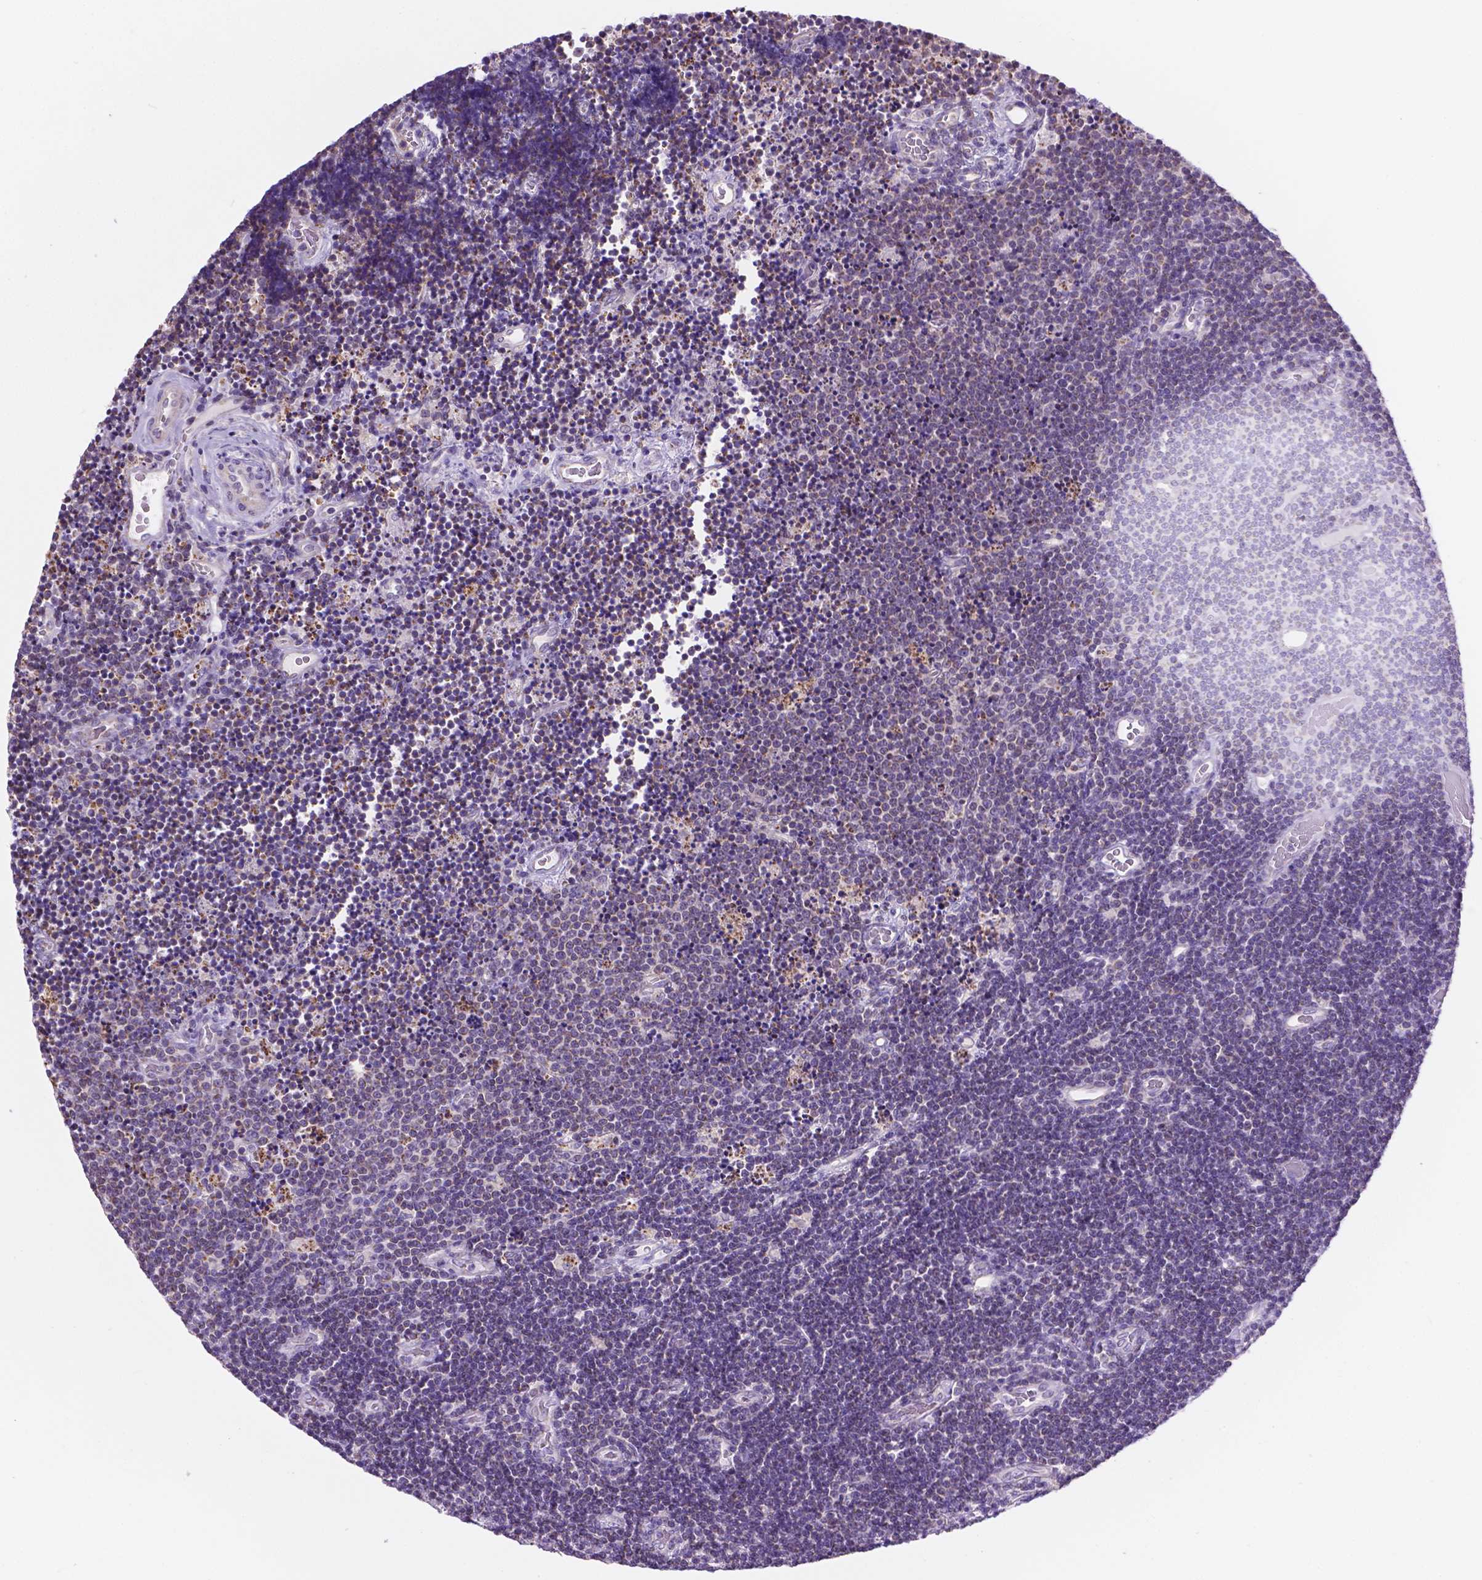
{"staining": {"intensity": "negative", "quantity": "none", "location": "none"}, "tissue": "lymphoma", "cell_type": "Tumor cells", "image_type": "cancer", "snomed": [{"axis": "morphology", "description": "Malignant lymphoma, non-Hodgkin's type, Low grade"}, {"axis": "topography", "description": "Brain"}], "caption": "This is an immunohistochemistry (IHC) micrograph of lymphoma. There is no expression in tumor cells.", "gene": "CSPG5", "patient": {"sex": "female", "age": 66}}